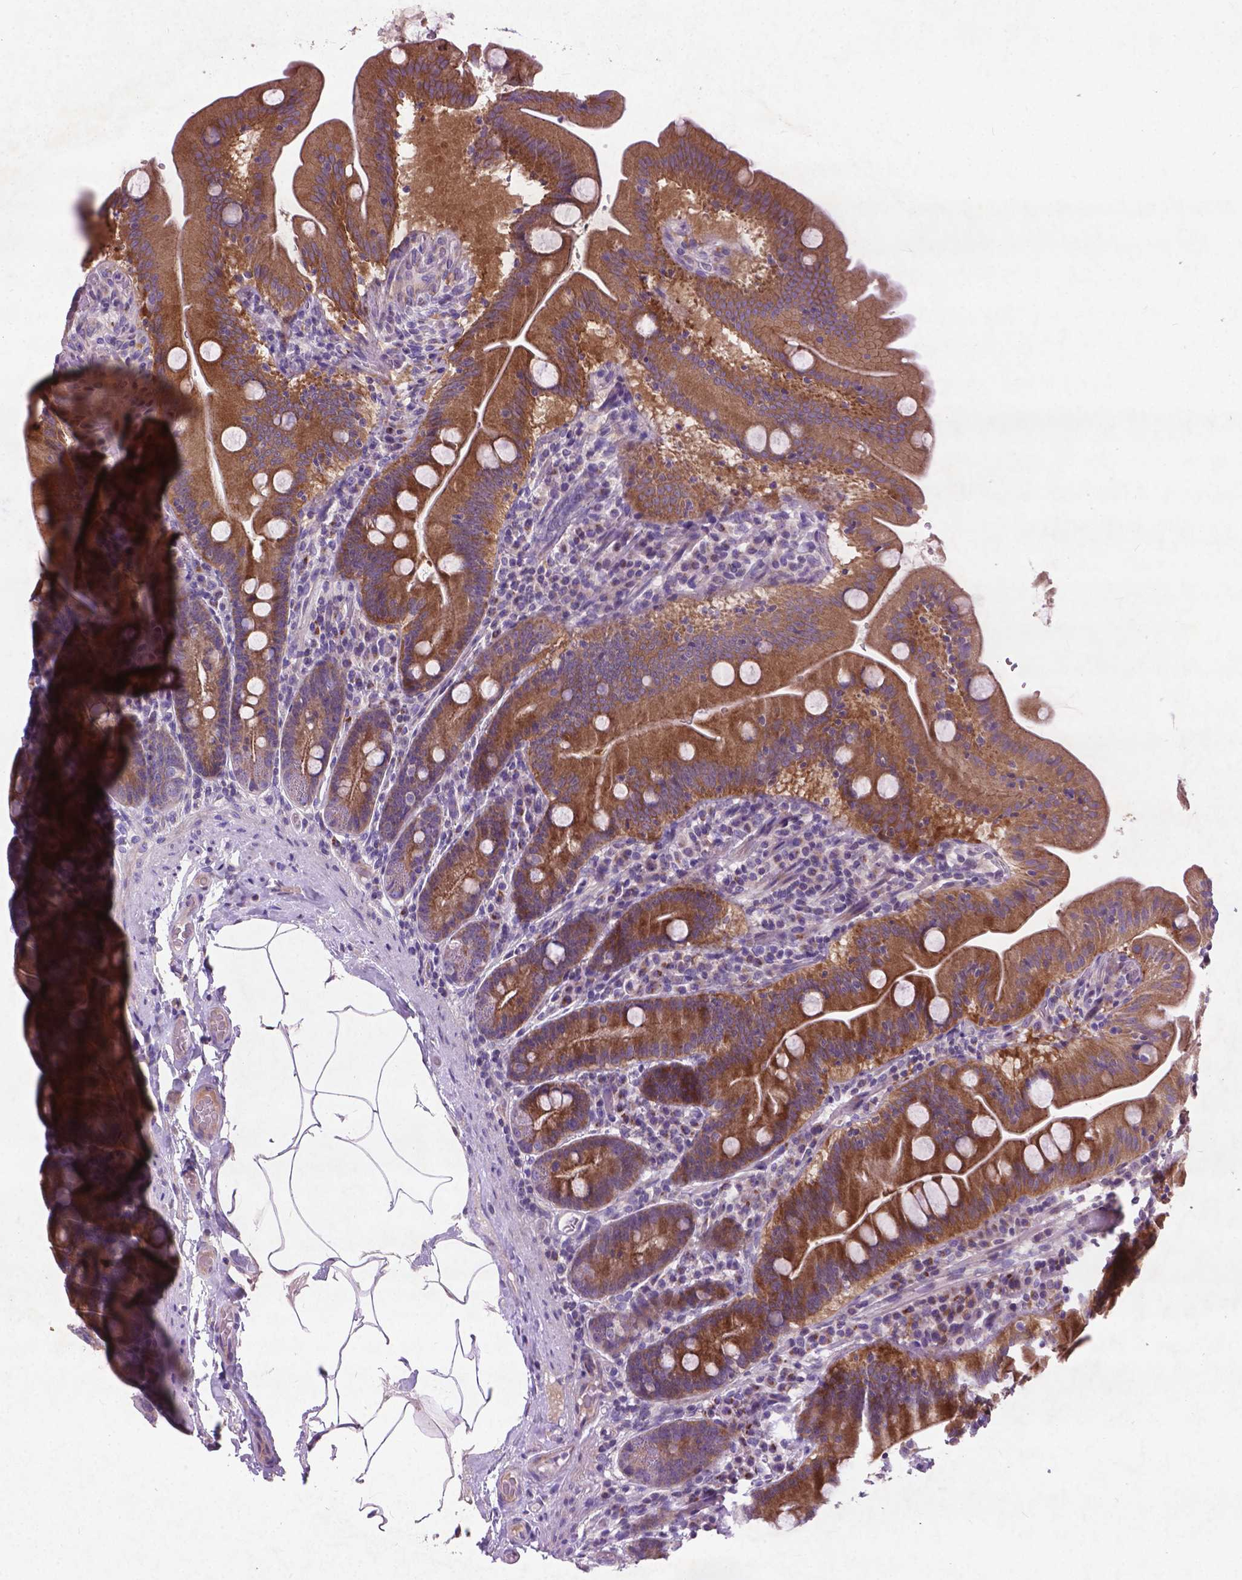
{"staining": {"intensity": "moderate", "quantity": ">75%", "location": "cytoplasmic/membranous"}, "tissue": "small intestine", "cell_type": "Glandular cells", "image_type": "normal", "snomed": [{"axis": "morphology", "description": "Normal tissue, NOS"}, {"axis": "topography", "description": "Small intestine"}], "caption": "A brown stain labels moderate cytoplasmic/membranous positivity of a protein in glandular cells of unremarkable human small intestine.", "gene": "ATG4D", "patient": {"sex": "male", "age": 37}}